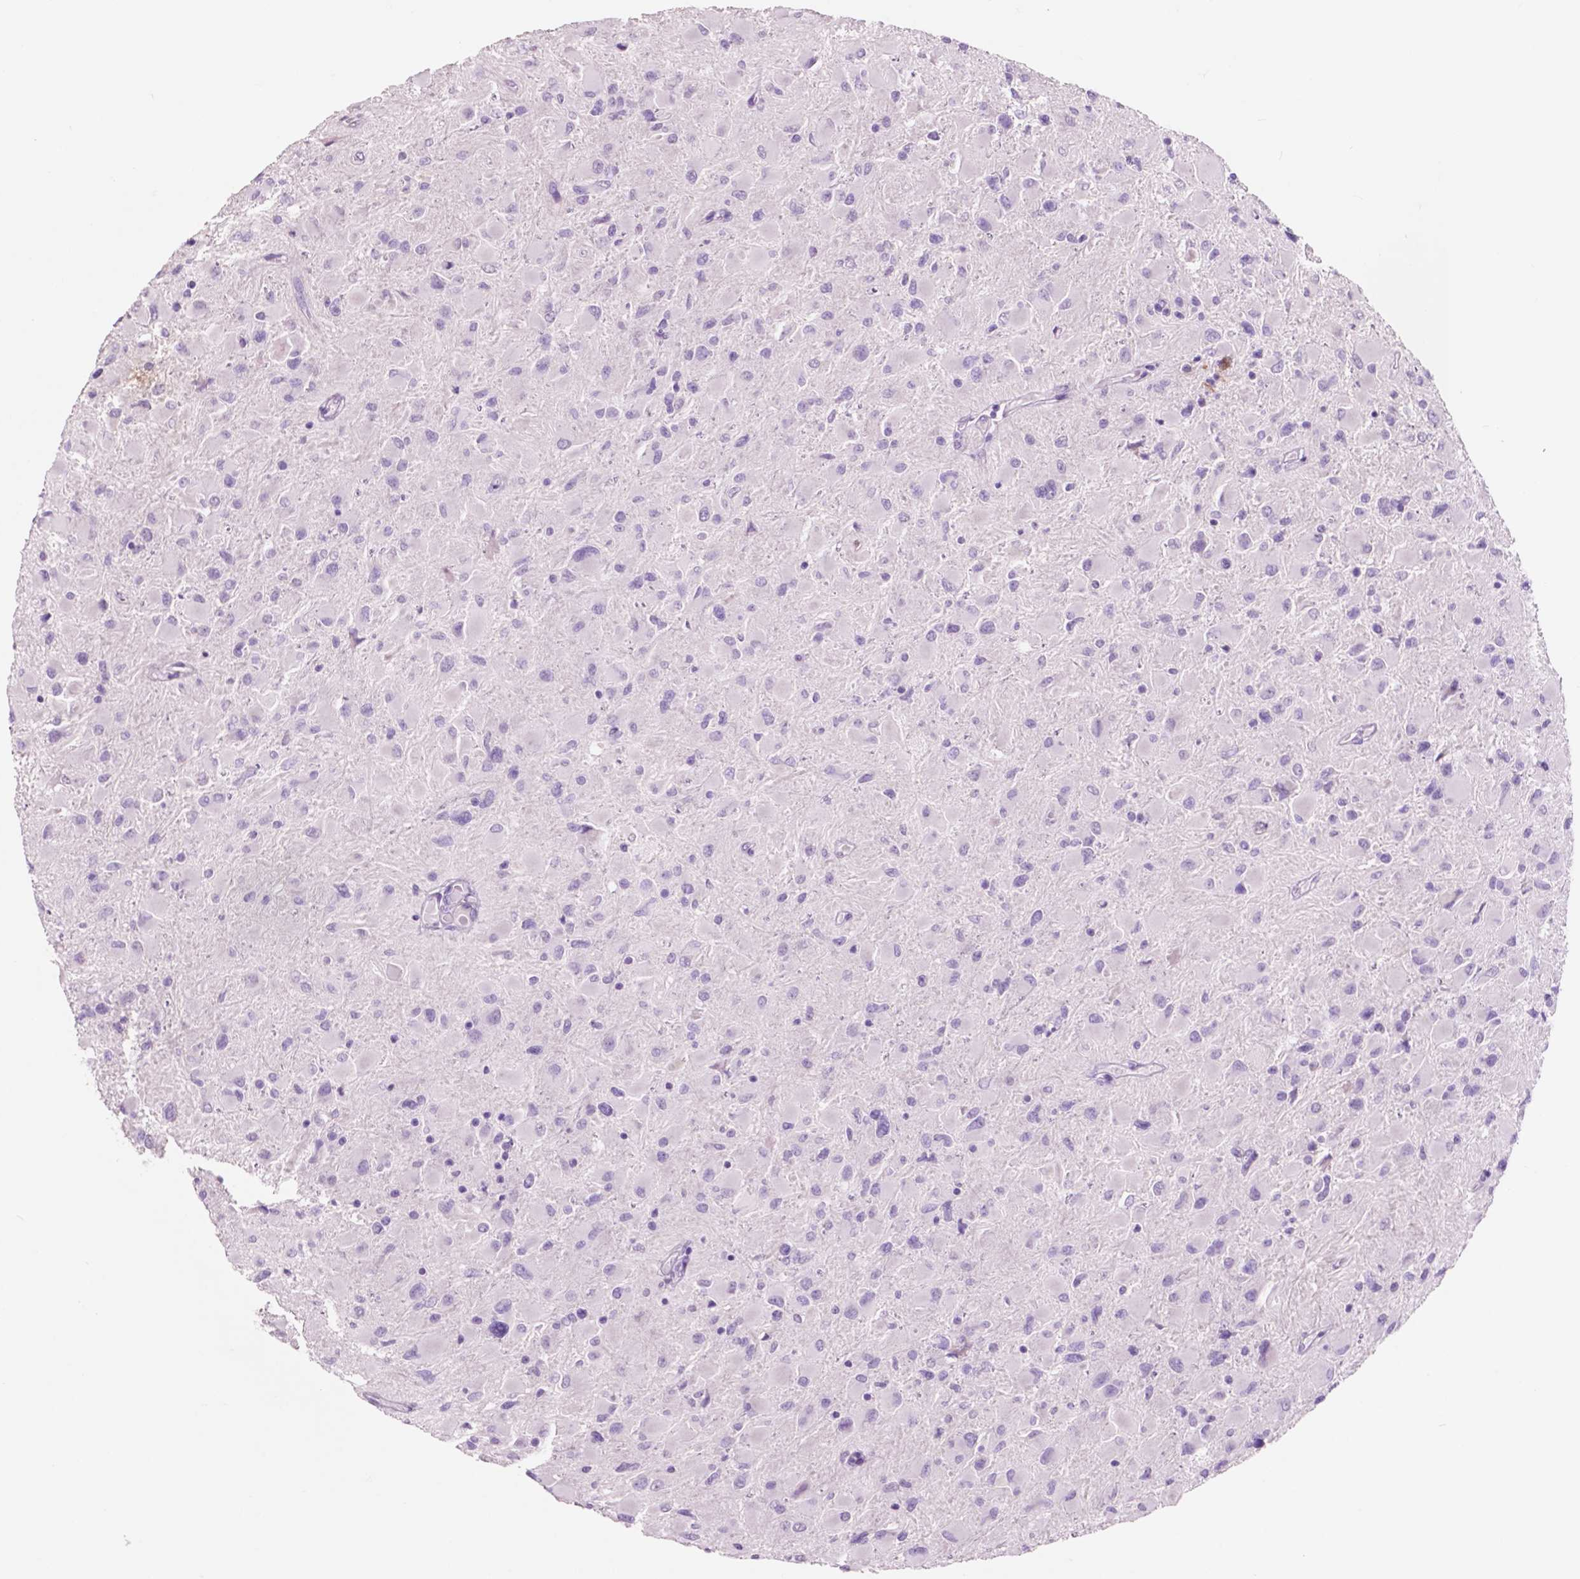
{"staining": {"intensity": "negative", "quantity": "none", "location": "none"}, "tissue": "glioma", "cell_type": "Tumor cells", "image_type": "cancer", "snomed": [{"axis": "morphology", "description": "Glioma, malignant, High grade"}, {"axis": "topography", "description": "Cerebral cortex"}], "caption": "This is an IHC micrograph of glioma. There is no expression in tumor cells.", "gene": "IDO1", "patient": {"sex": "female", "age": 36}}